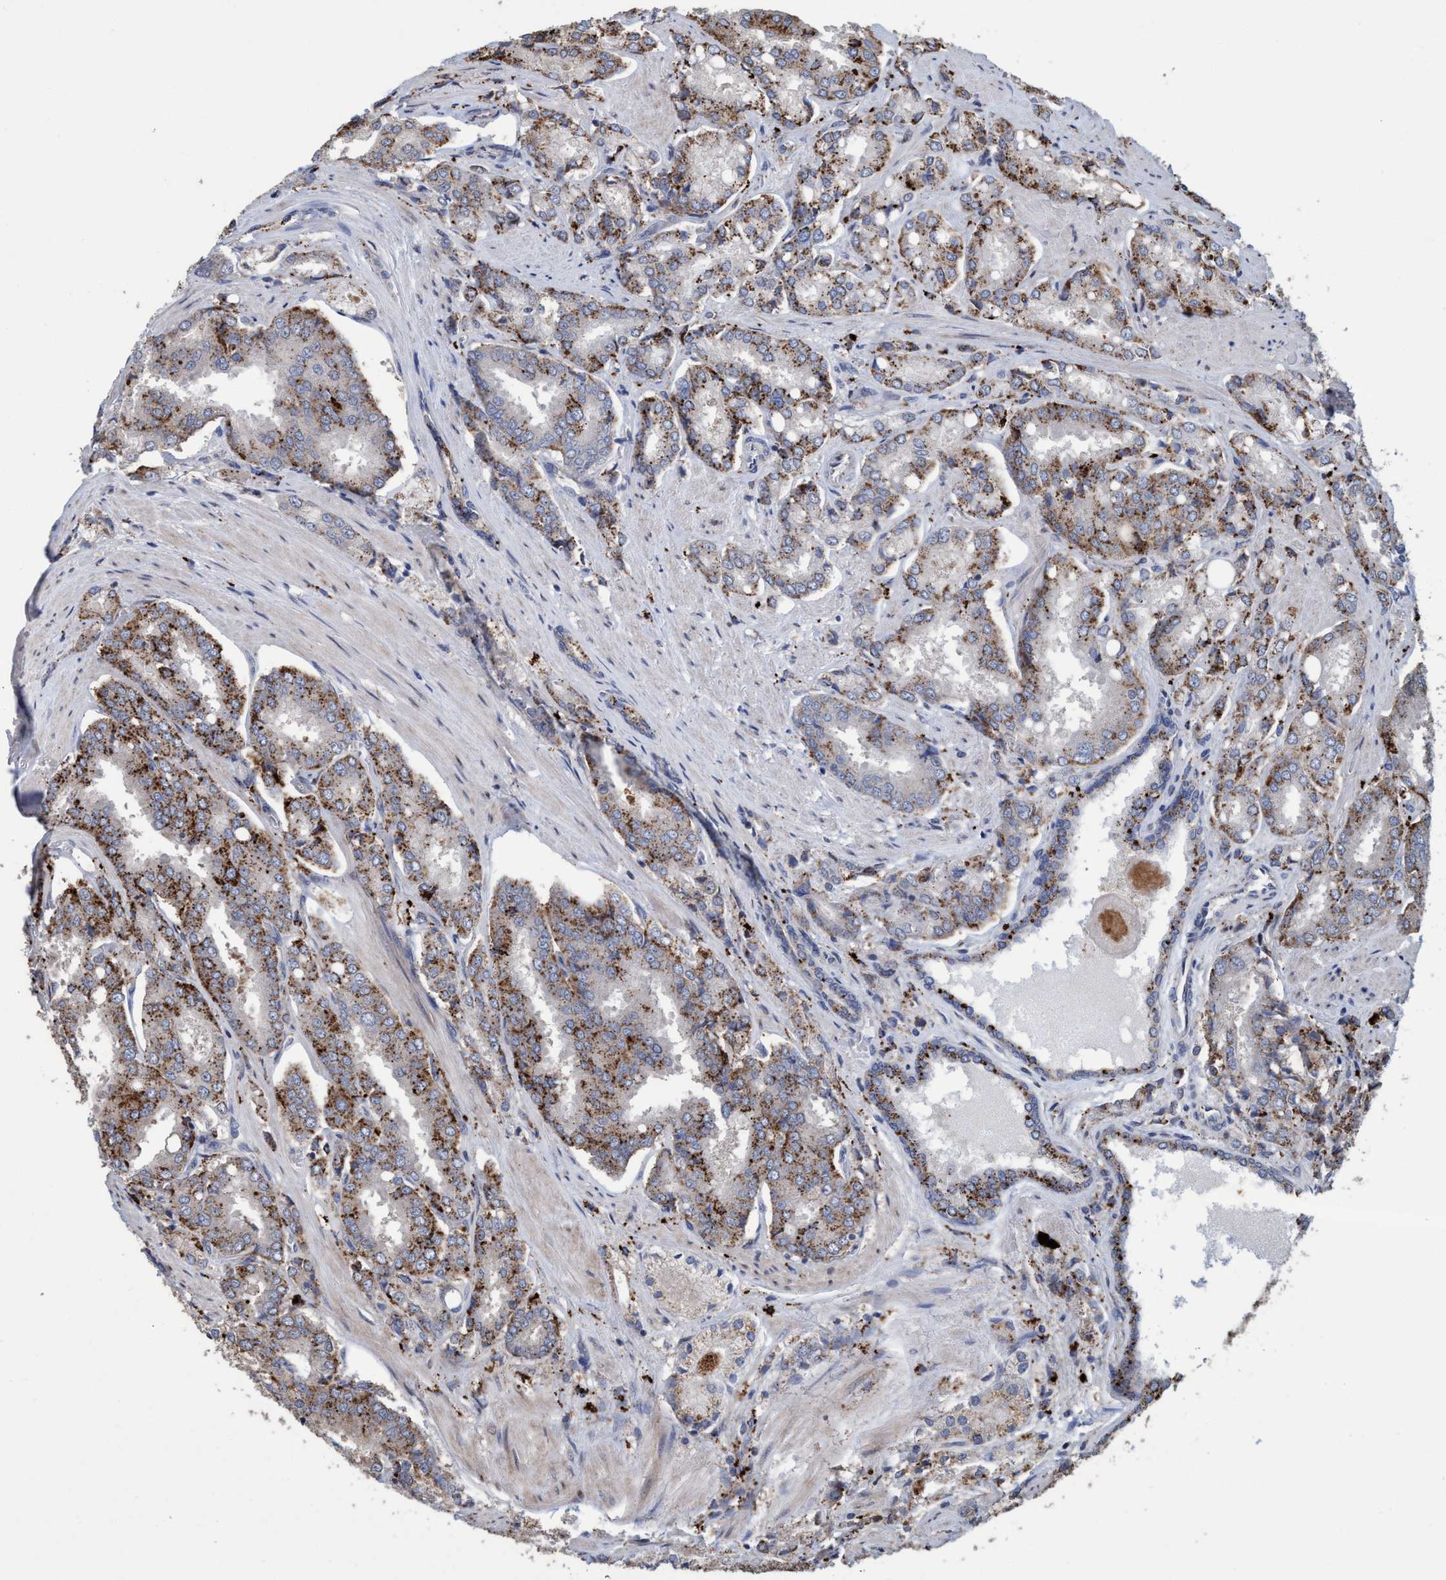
{"staining": {"intensity": "moderate", "quantity": "25%-75%", "location": "cytoplasmic/membranous"}, "tissue": "prostate cancer", "cell_type": "Tumor cells", "image_type": "cancer", "snomed": [{"axis": "morphology", "description": "Adenocarcinoma, High grade"}, {"axis": "topography", "description": "Prostate"}], "caption": "Prostate cancer tissue demonstrates moderate cytoplasmic/membranous positivity in about 25%-75% of tumor cells, visualized by immunohistochemistry.", "gene": "BBS9", "patient": {"sex": "male", "age": 50}}